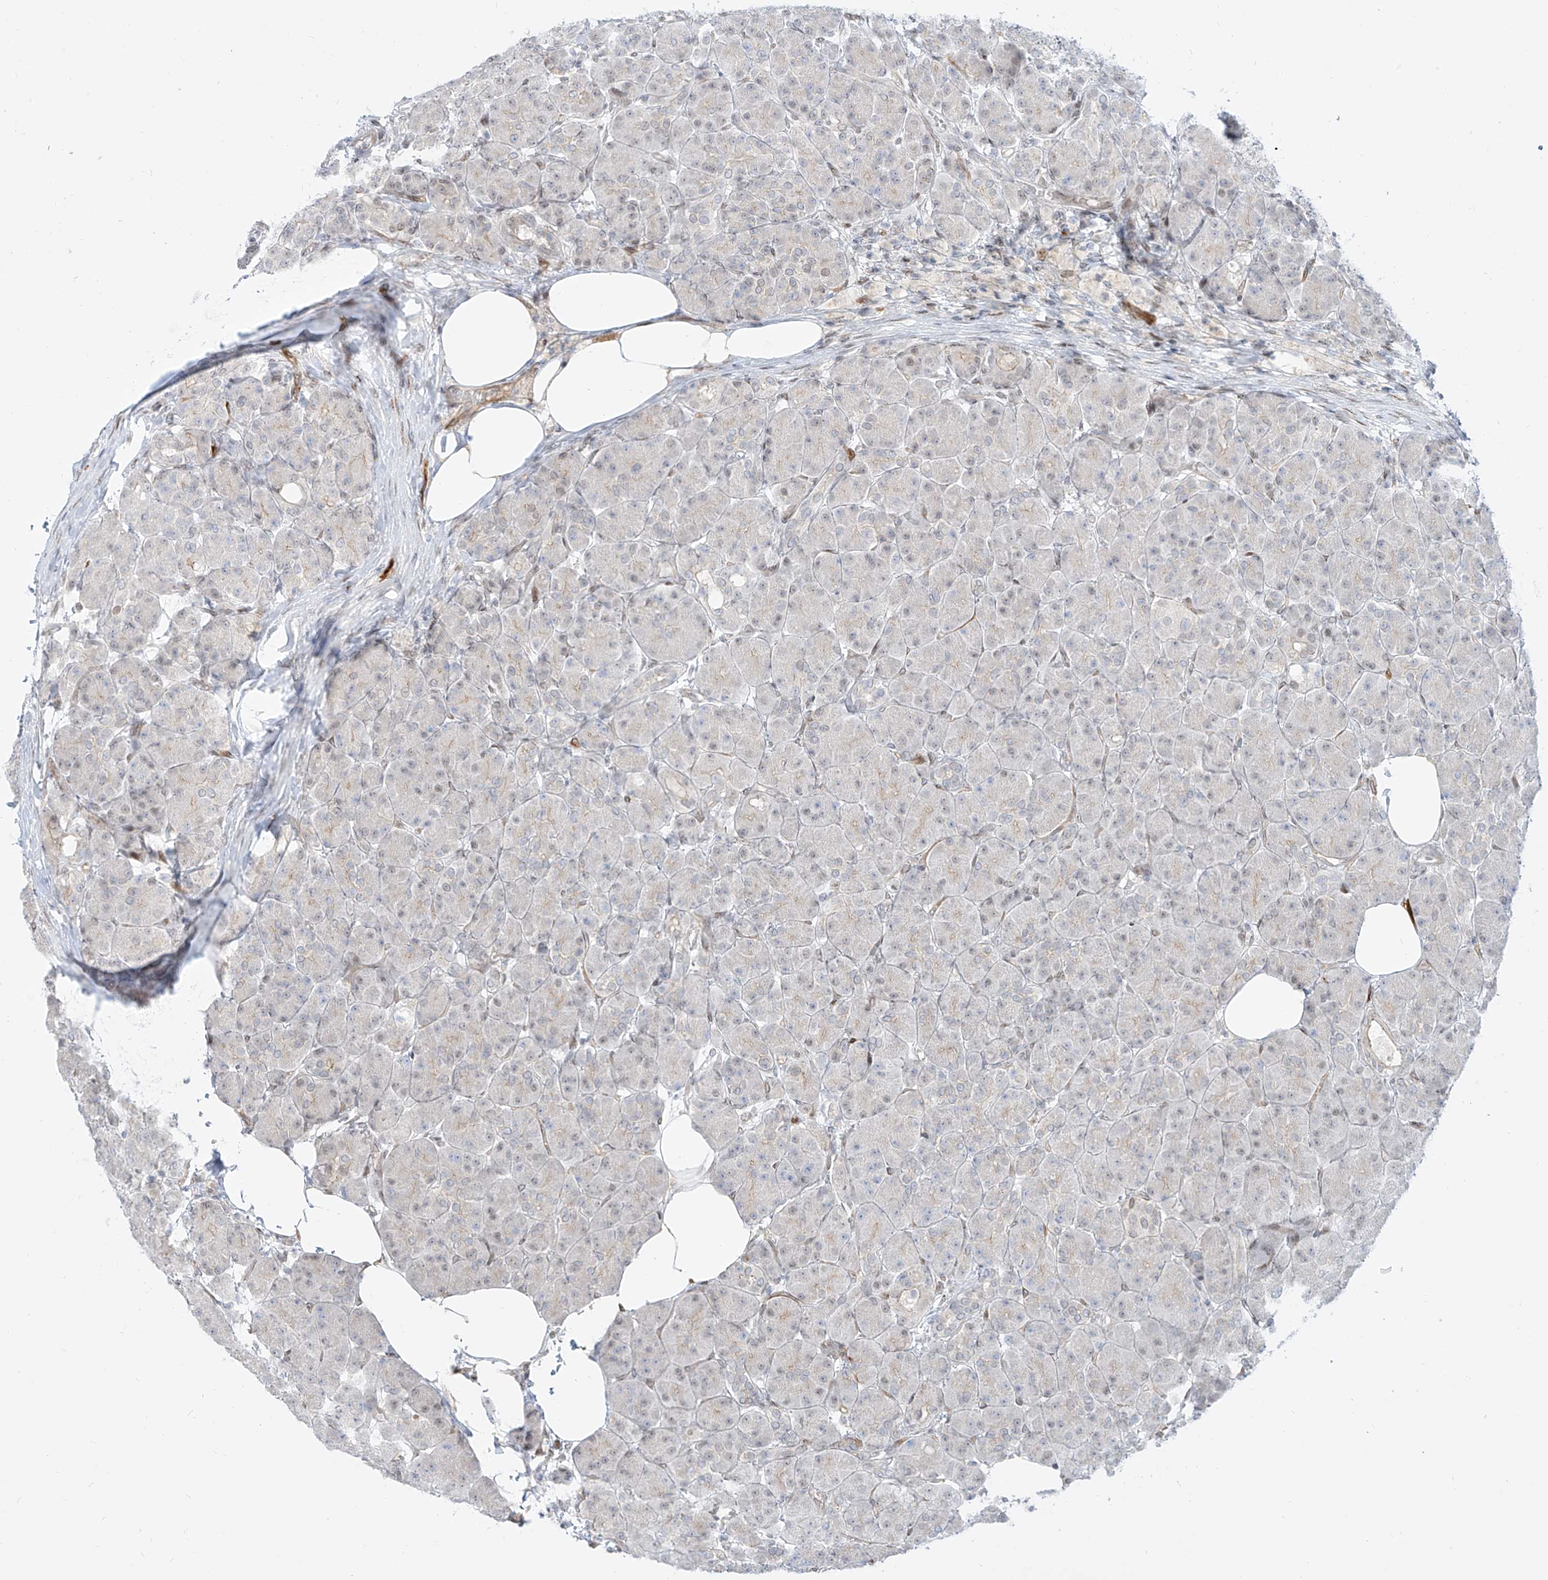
{"staining": {"intensity": "negative", "quantity": "none", "location": "none"}, "tissue": "pancreas", "cell_type": "Exocrine glandular cells", "image_type": "normal", "snomed": [{"axis": "morphology", "description": "Normal tissue, NOS"}, {"axis": "topography", "description": "Pancreas"}], "caption": "A high-resolution photomicrograph shows IHC staining of normal pancreas, which shows no significant staining in exocrine glandular cells. (IHC, brightfield microscopy, high magnification).", "gene": "NHSL1", "patient": {"sex": "male", "age": 63}}